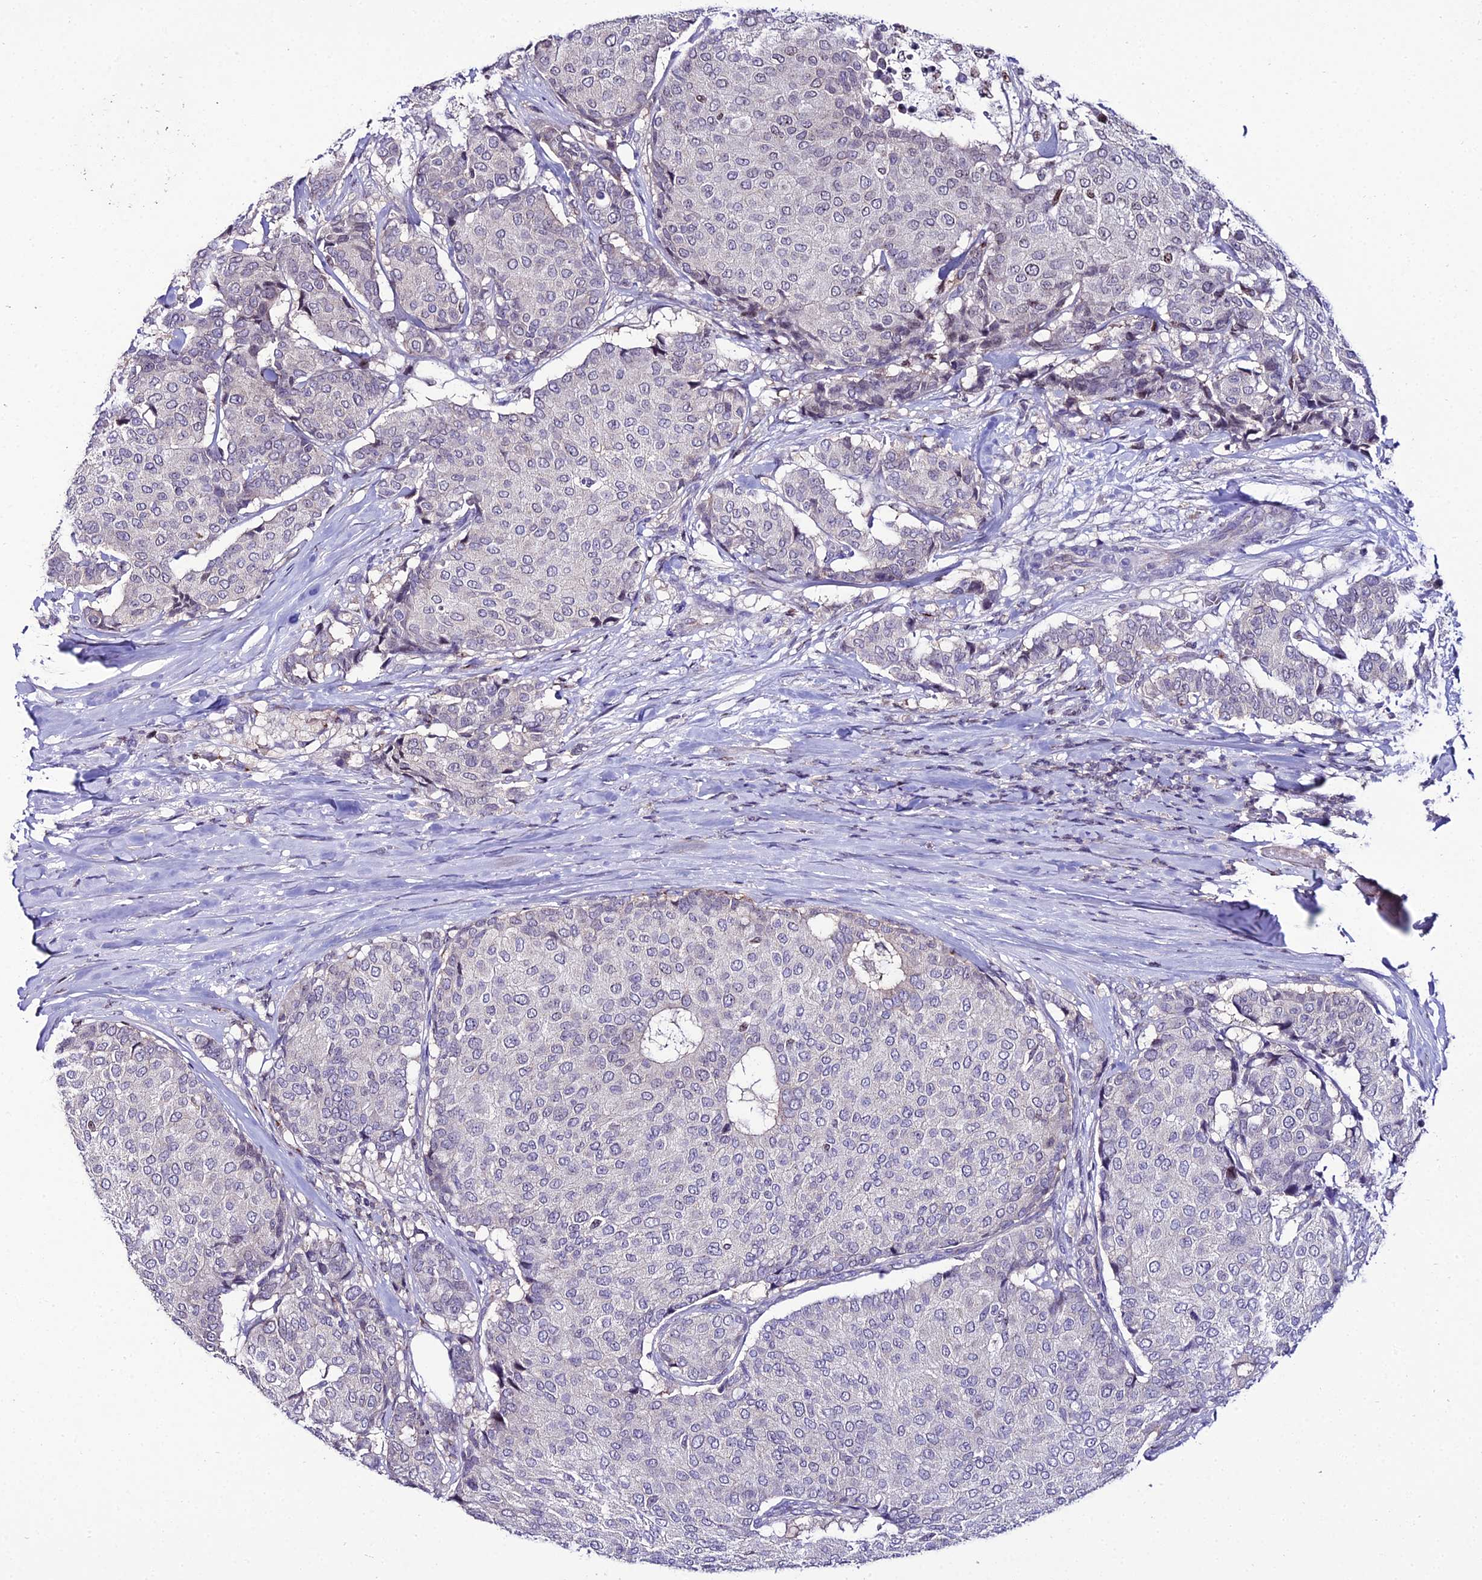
{"staining": {"intensity": "negative", "quantity": "none", "location": "none"}, "tissue": "breast cancer", "cell_type": "Tumor cells", "image_type": "cancer", "snomed": [{"axis": "morphology", "description": "Duct carcinoma"}, {"axis": "topography", "description": "Breast"}], "caption": "There is no significant expression in tumor cells of breast cancer (invasive ductal carcinoma). The staining is performed using DAB (3,3'-diaminobenzidine) brown chromogen with nuclei counter-stained in using hematoxylin.", "gene": "SHQ1", "patient": {"sex": "female", "age": 75}}